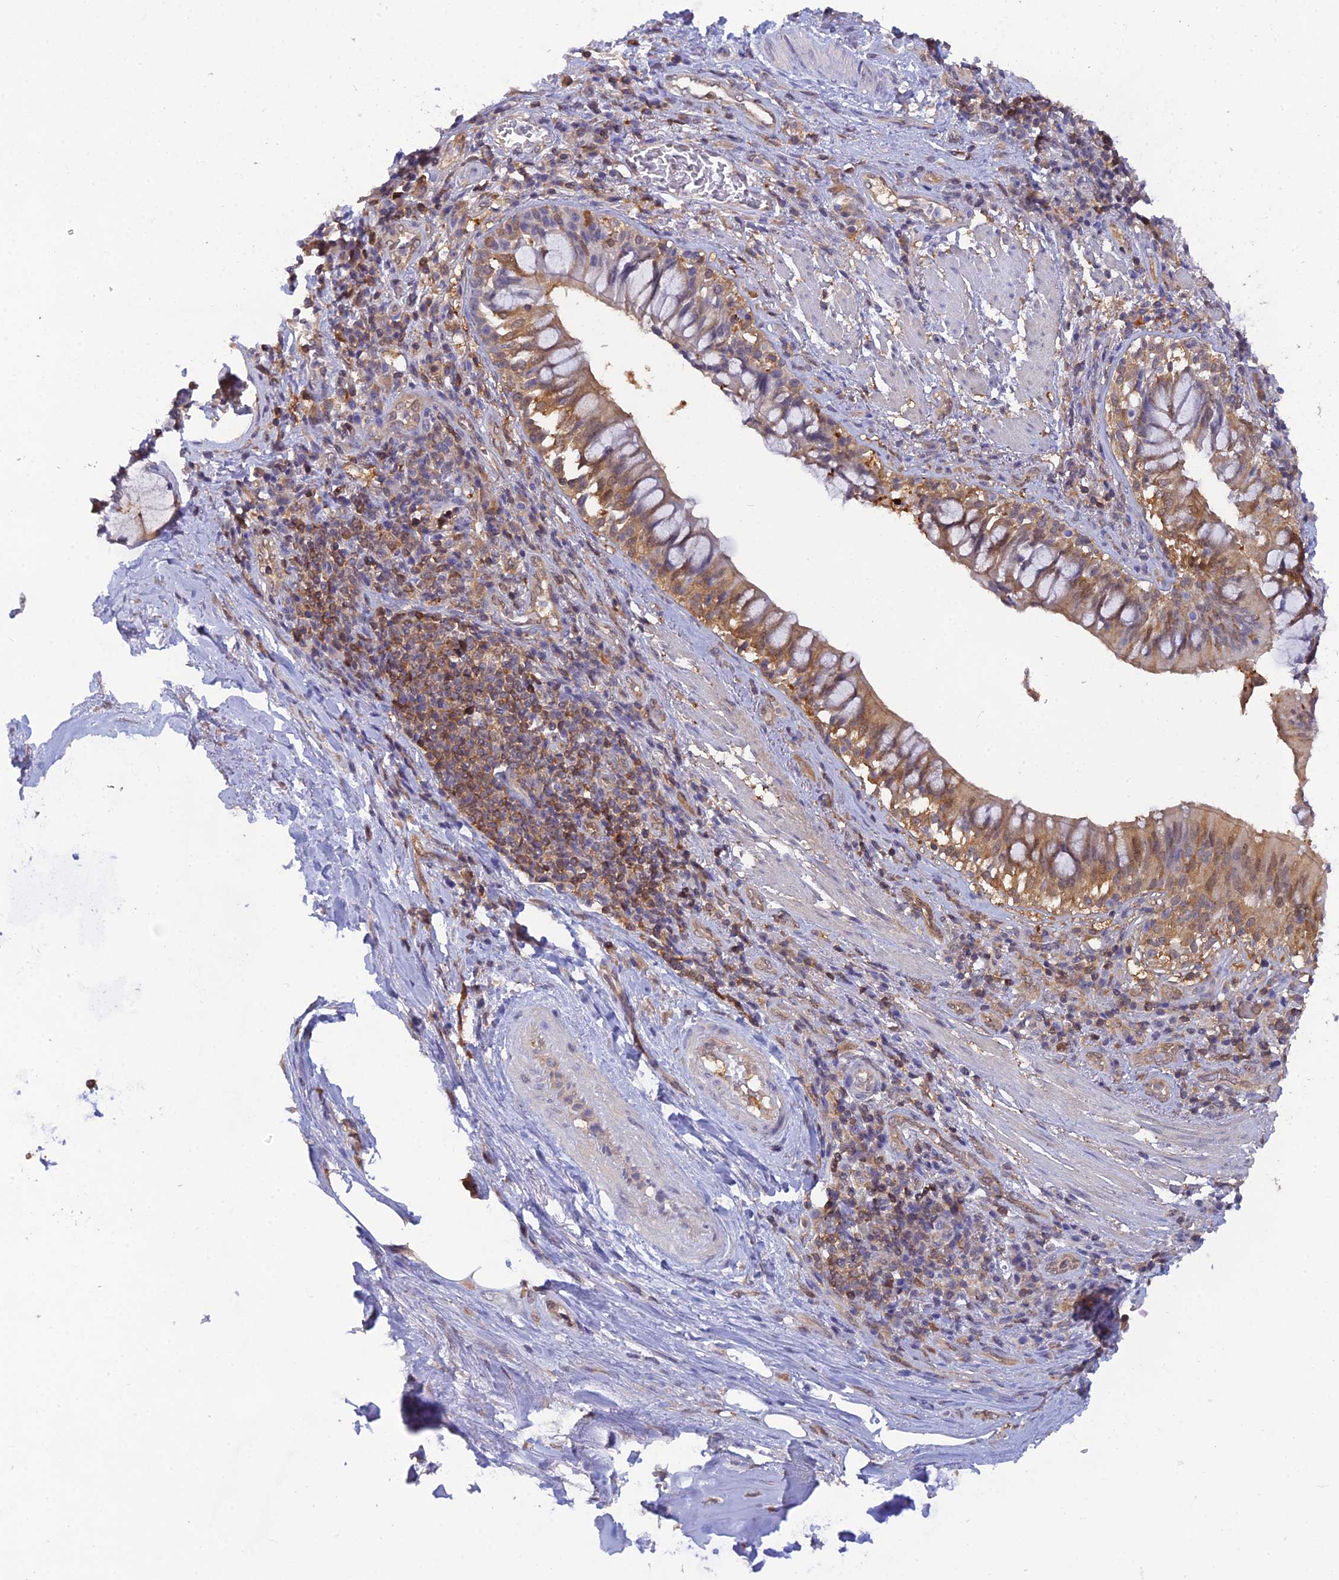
{"staining": {"intensity": "weak", "quantity": ">75%", "location": "cytoplasmic/membranous"}, "tissue": "adipose tissue", "cell_type": "Adipocytes", "image_type": "normal", "snomed": [{"axis": "morphology", "description": "Normal tissue, NOS"}, {"axis": "morphology", "description": "Squamous cell carcinoma, NOS"}, {"axis": "topography", "description": "Bronchus"}, {"axis": "topography", "description": "Lung"}], "caption": "Brown immunohistochemical staining in normal human adipose tissue displays weak cytoplasmic/membranous staining in about >75% of adipocytes.", "gene": "HINT1", "patient": {"sex": "male", "age": 64}}